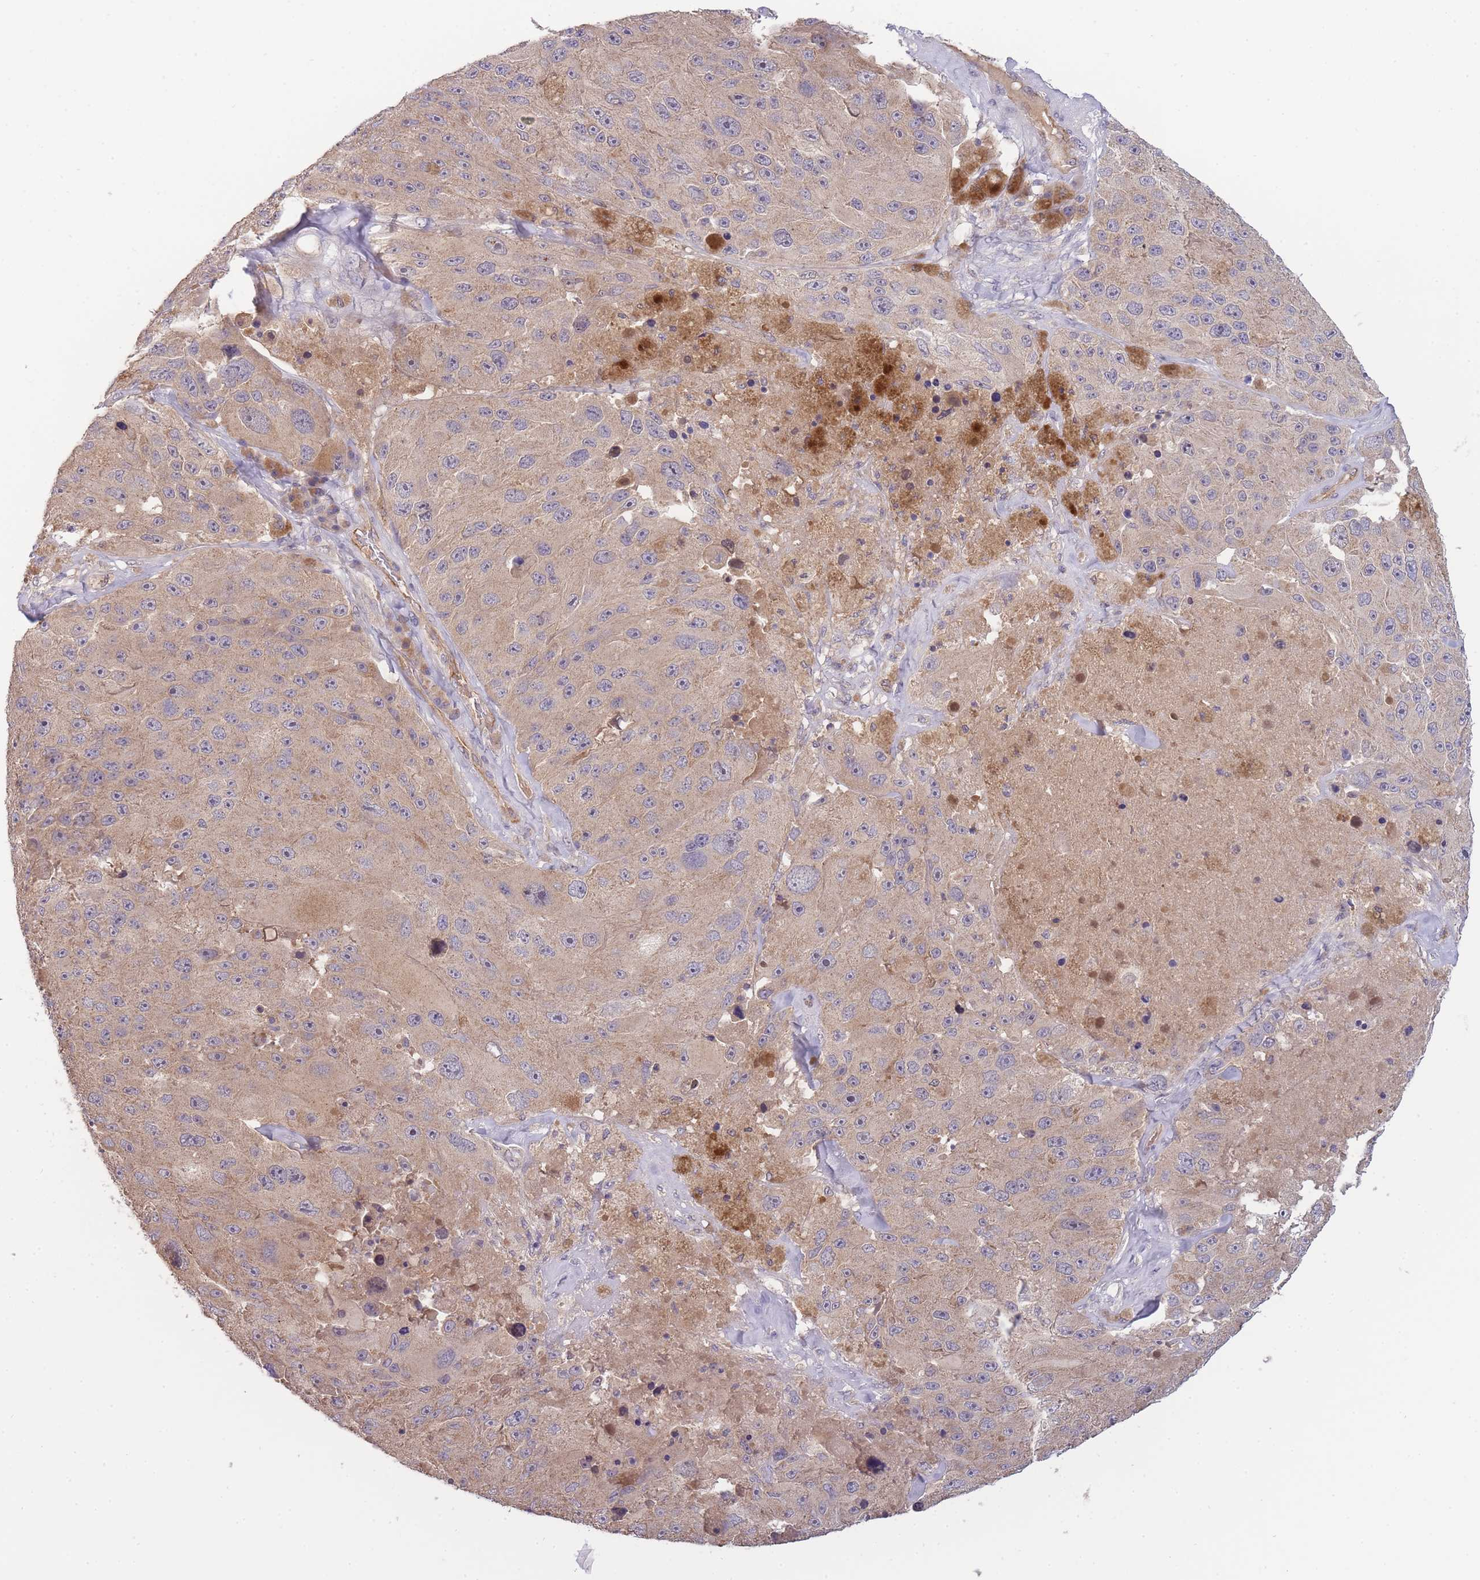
{"staining": {"intensity": "weak", "quantity": "25%-75%", "location": "cytoplasmic/membranous"}, "tissue": "melanoma", "cell_type": "Tumor cells", "image_type": "cancer", "snomed": [{"axis": "morphology", "description": "Malignant melanoma, Metastatic site"}, {"axis": "topography", "description": "Lymph node"}], "caption": "DAB (3,3'-diaminobenzidine) immunohistochemical staining of melanoma shows weak cytoplasmic/membranous protein positivity in approximately 25%-75% of tumor cells. (DAB IHC with brightfield microscopy, high magnification).", "gene": "NDUFAF5", "patient": {"sex": "male", "age": 62}}